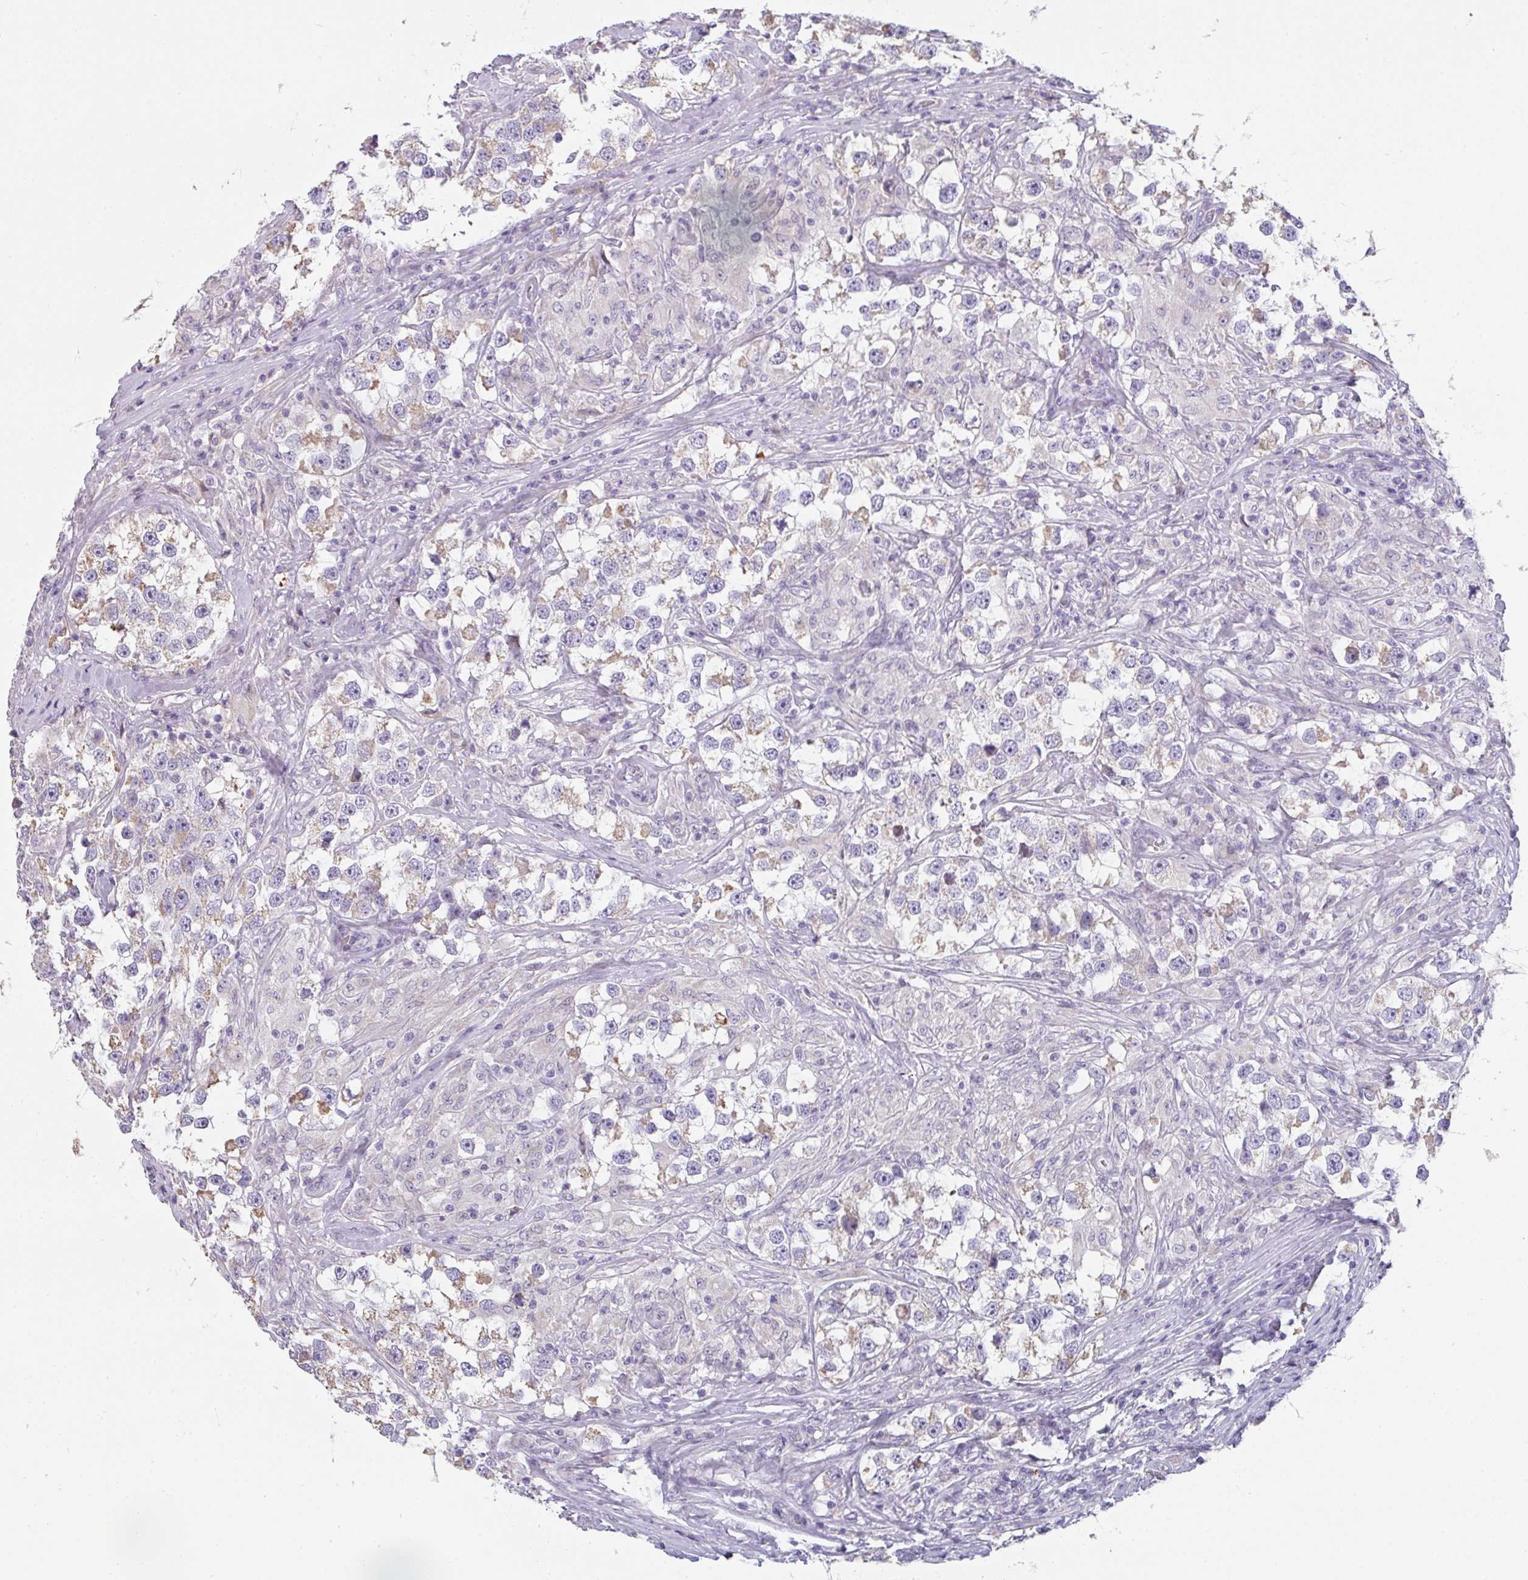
{"staining": {"intensity": "moderate", "quantity": "<25%", "location": "cytoplasmic/membranous"}, "tissue": "testis cancer", "cell_type": "Tumor cells", "image_type": "cancer", "snomed": [{"axis": "morphology", "description": "Seminoma, NOS"}, {"axis": "topography", "description": "Testis"}], "caption": "Testis cancer stained for a protein demonstrates moderate cytoplasmic/membranous positivity in tumor cells.", "gene": "CACNA1S", "patient": {"sex": "male", "age": 46}}